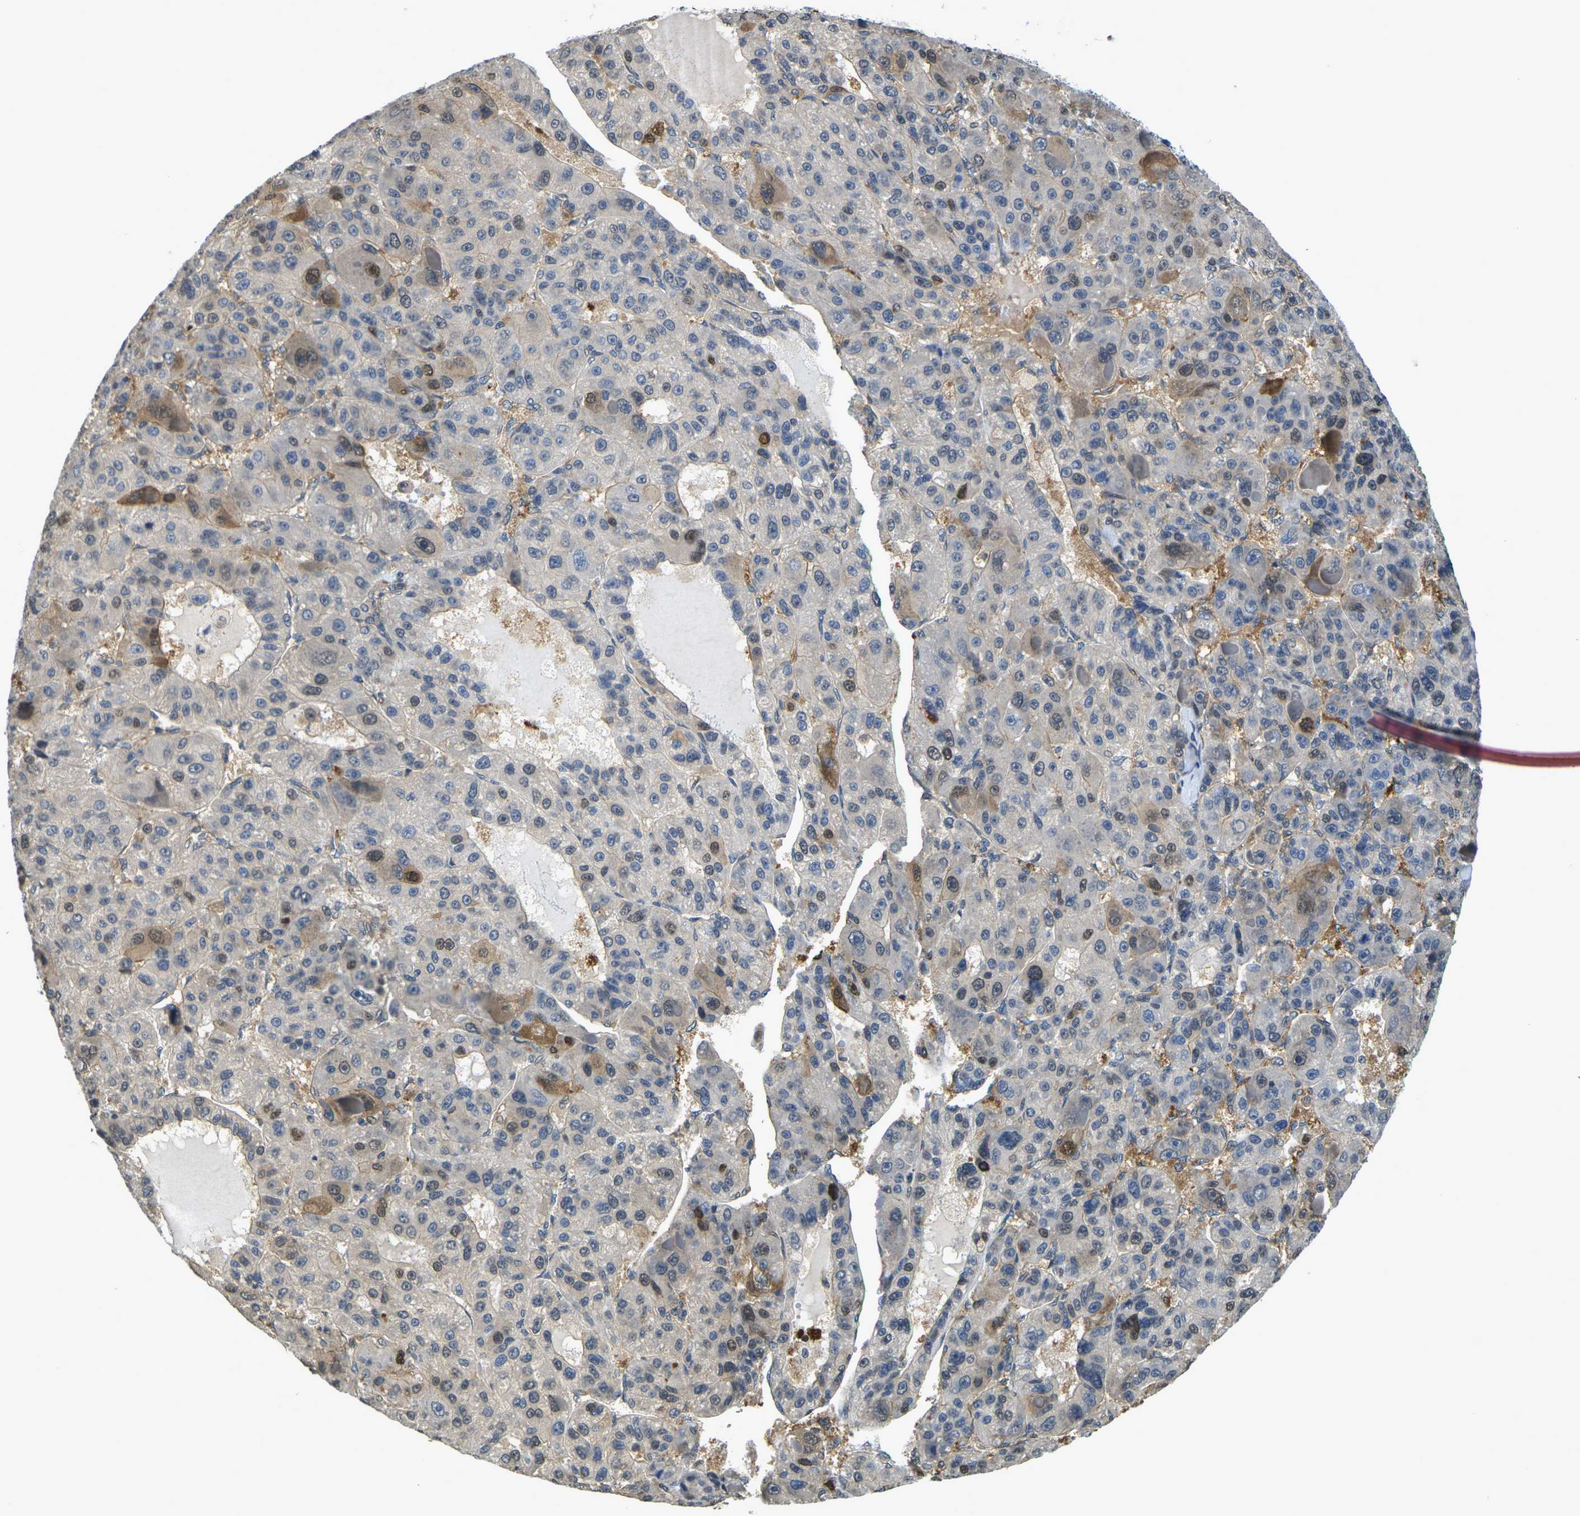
{"staining": {"intensity": "moderate", "quantity": "25%-75%", "location": "cytoplasmic/membranous"}, "tissue": "liver cancer", "cell_type": "Tumor cells", "image_type": "cancer", "snomed": [{"axis": "morphology", "description": "Carcinoma, Hepatocellular, NOS"}, {"axis": "topography", "description": "Liver"}], "caption": "Protein positivity by immunohistochemistry (IHC) shows moderate cytoplasmic/membranous staining in about 25%-75% of tumor cells in hepatocellular carcinoma (liver). Immunohistochemistry (ihc) stains the protein in brown and the nuclei are stained blue.", "gene": "CAST", "patient": {"sex": "male", "age": 76}}